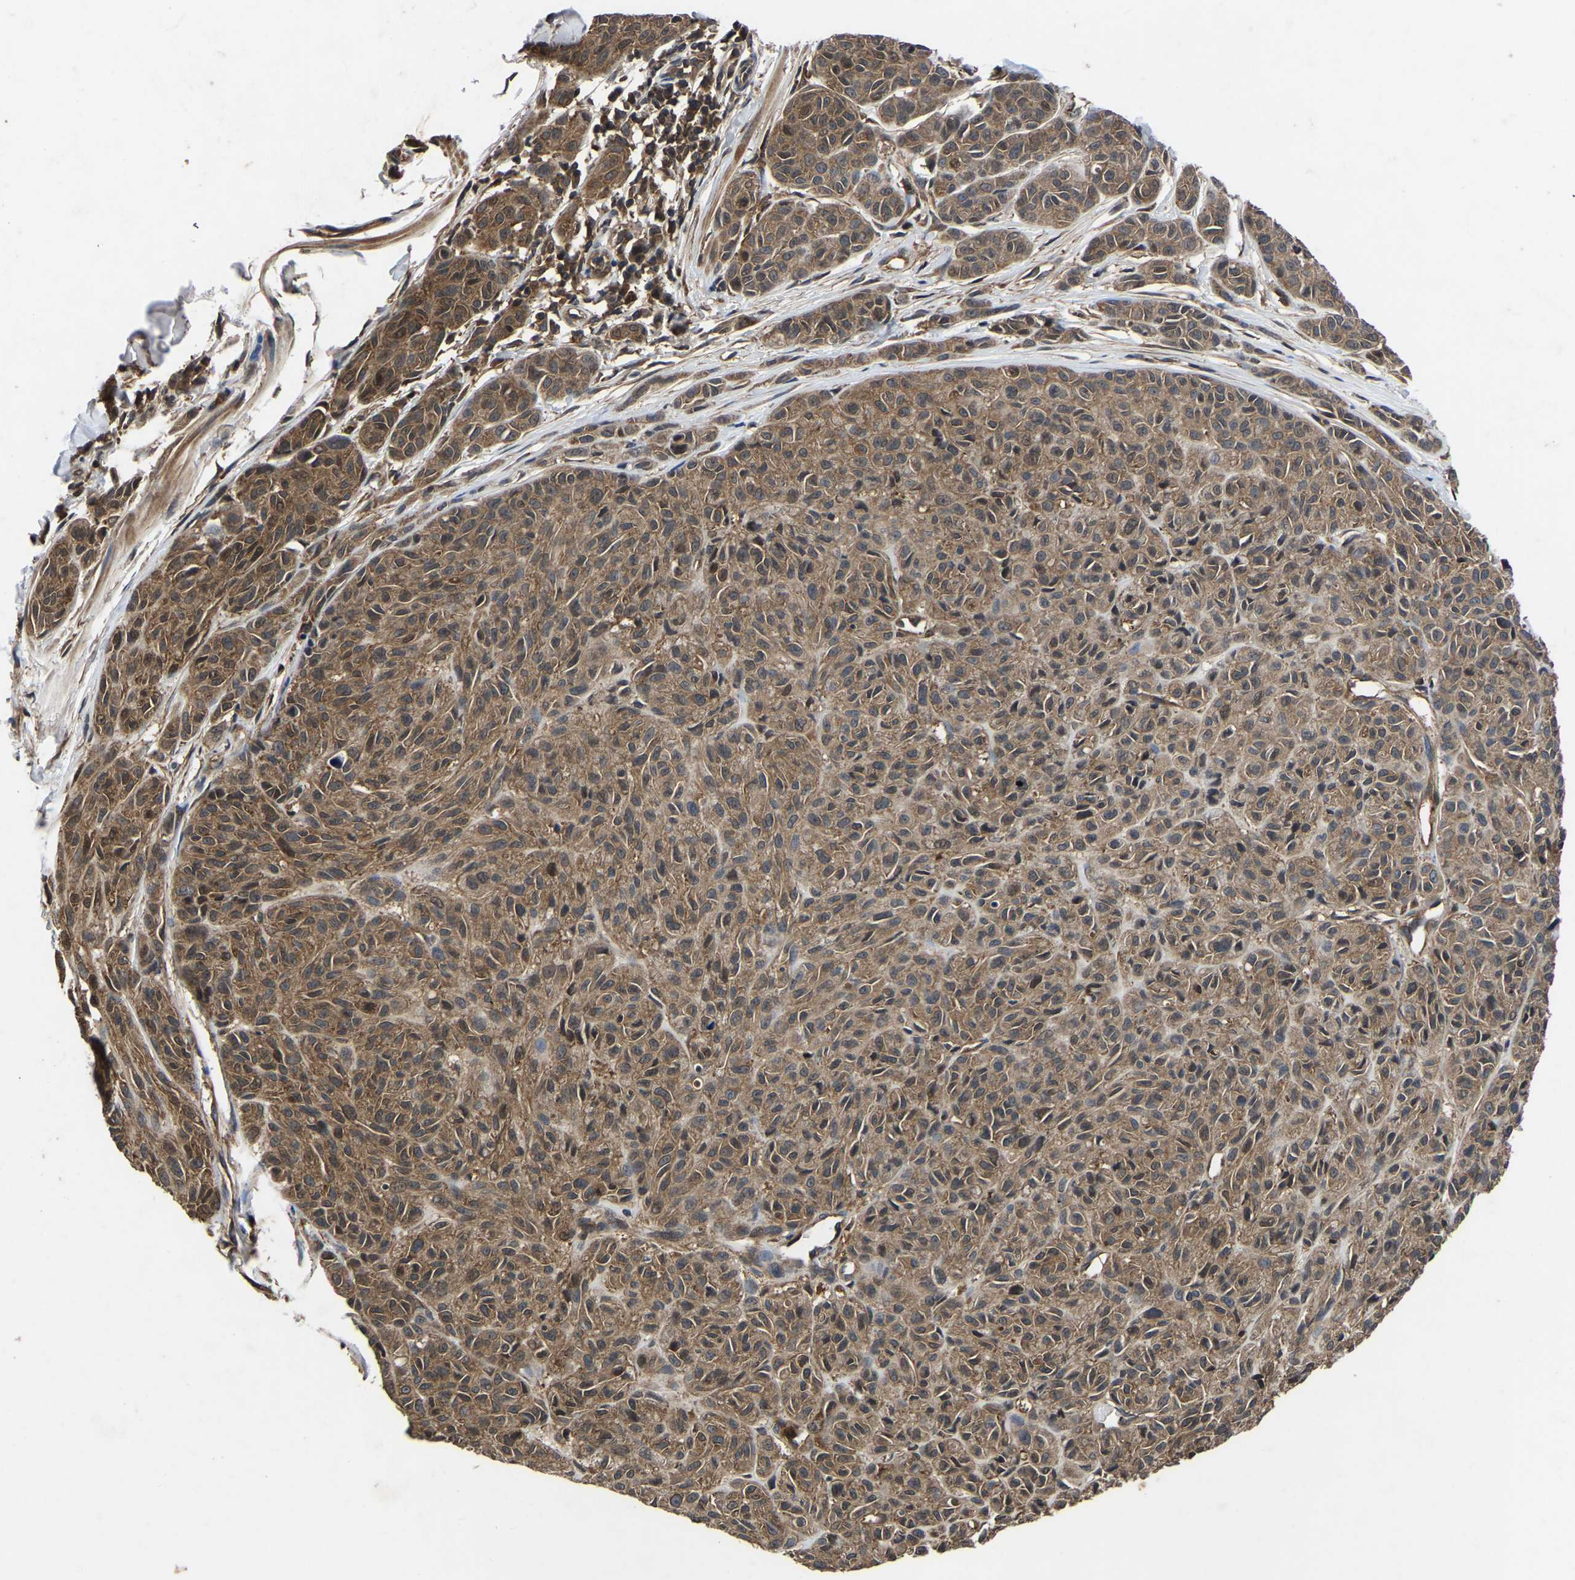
{"staining": {"intensity": "moderate", "quantity": ">75%", "location": "cytoplasmic/membranous"}, "tissue": "melanoma", "cell_type": "Tumor cells", "image_type": "cancer", "snomed": [{"axis": "morphology", "description": "Malignant melanoma, NOS"}, {"axis": "topography", "description": "Skin"}], "caption": "The immunohistochemical stain highlights moderate cytoplasmic/membranous staining in tumor cells of melanoma tissue.", "gene": "FGD5", "patient": {"sex": "male", "age": 62}}